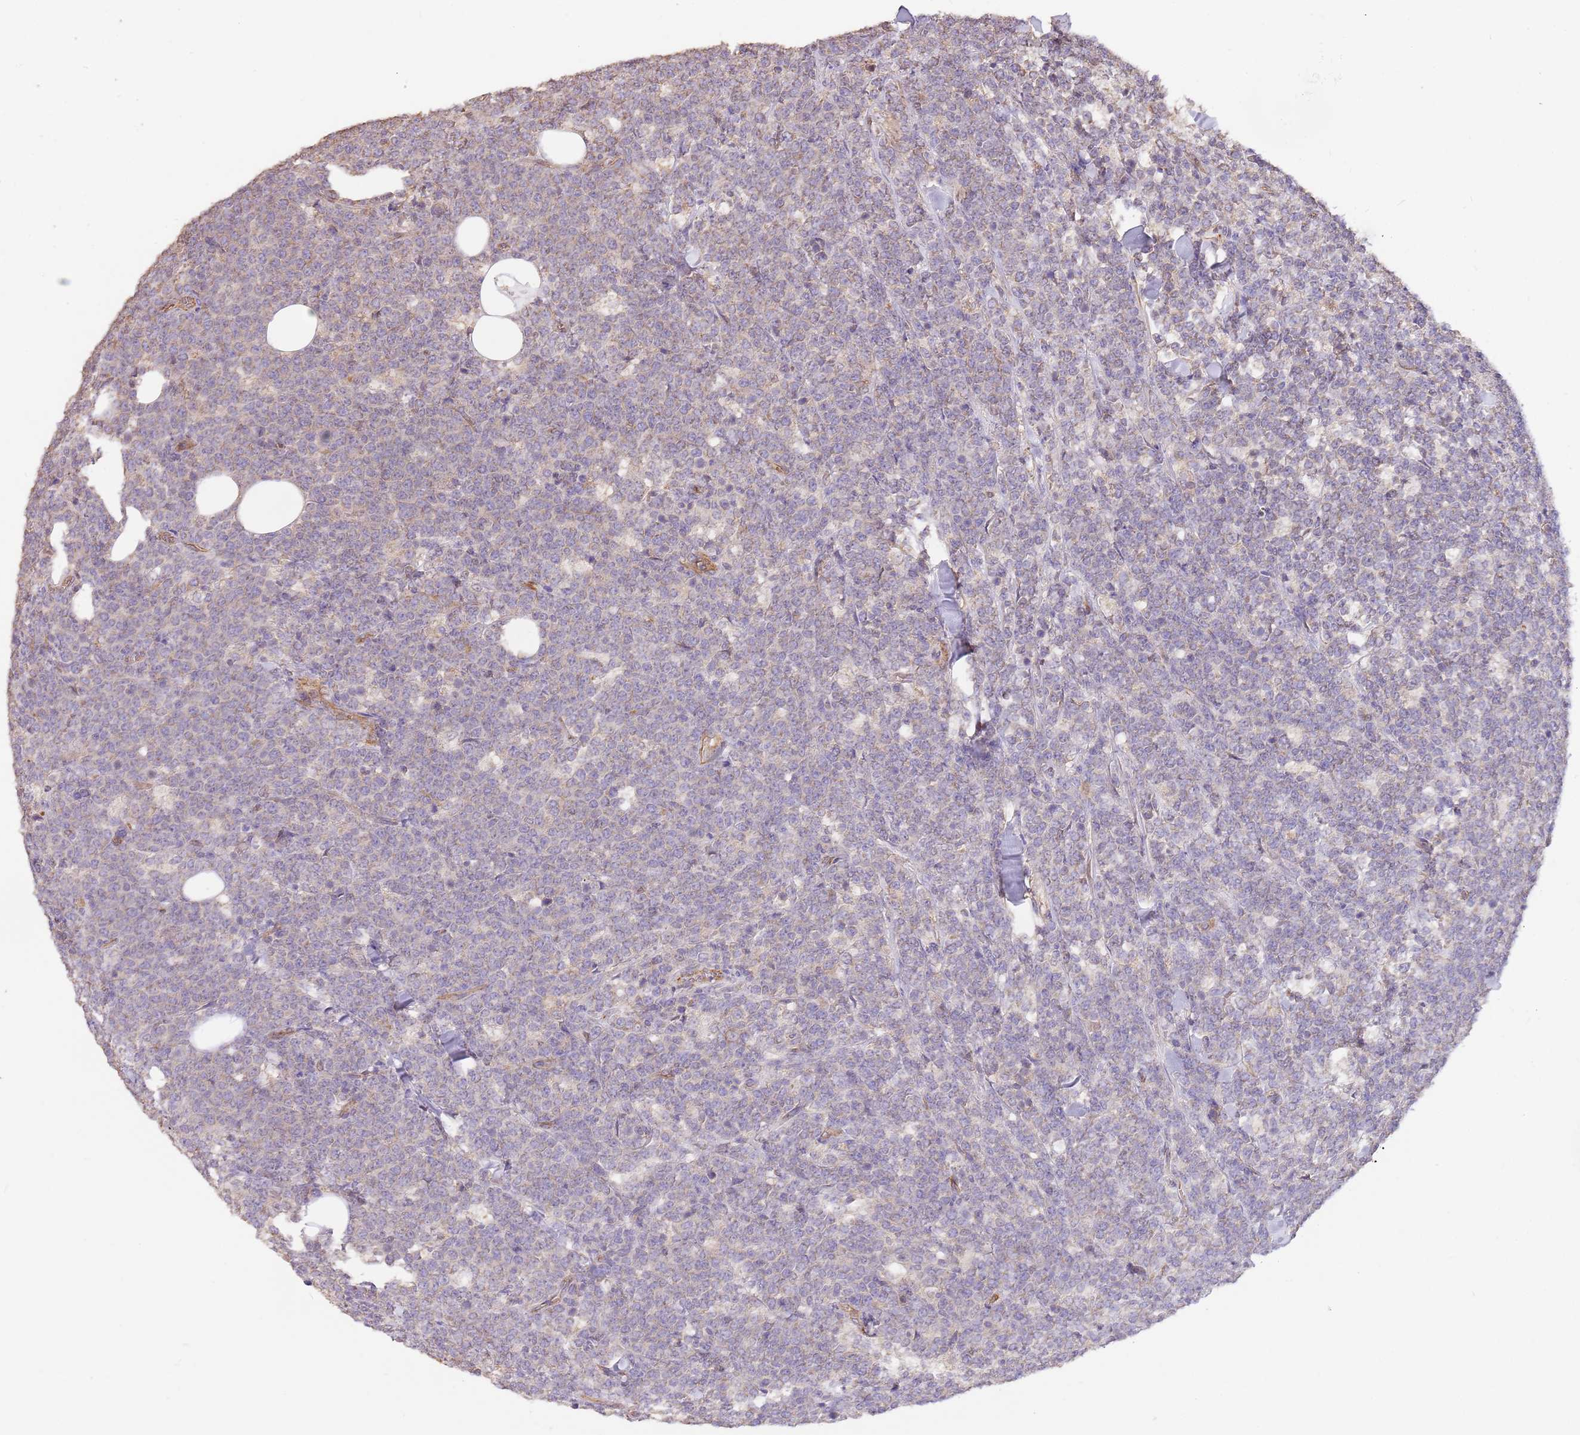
{"staining": {"intensity": "weak", "quantity": "<25%", "location": "cytoplasmic/membranous"}, "tissue": "lymphoma", "cell_type": "Tumor cells", "image_type": "cancer", "snomed": [{"axis": "morphology", "description": "Malignant lymphoma, non-Hodgkin's type, High grade"}, {"axis": "topography", "description": "Small intestine"}], "caption": "Immunohistochemistry image of neoplastic tissue: human lymphoma stained with DAB exhibits no significant protein positivity in tumor cells. (DAB IHC, high magnification).", "gene": "DOCK9", "patient": {"sex": "male", "age": 8}}